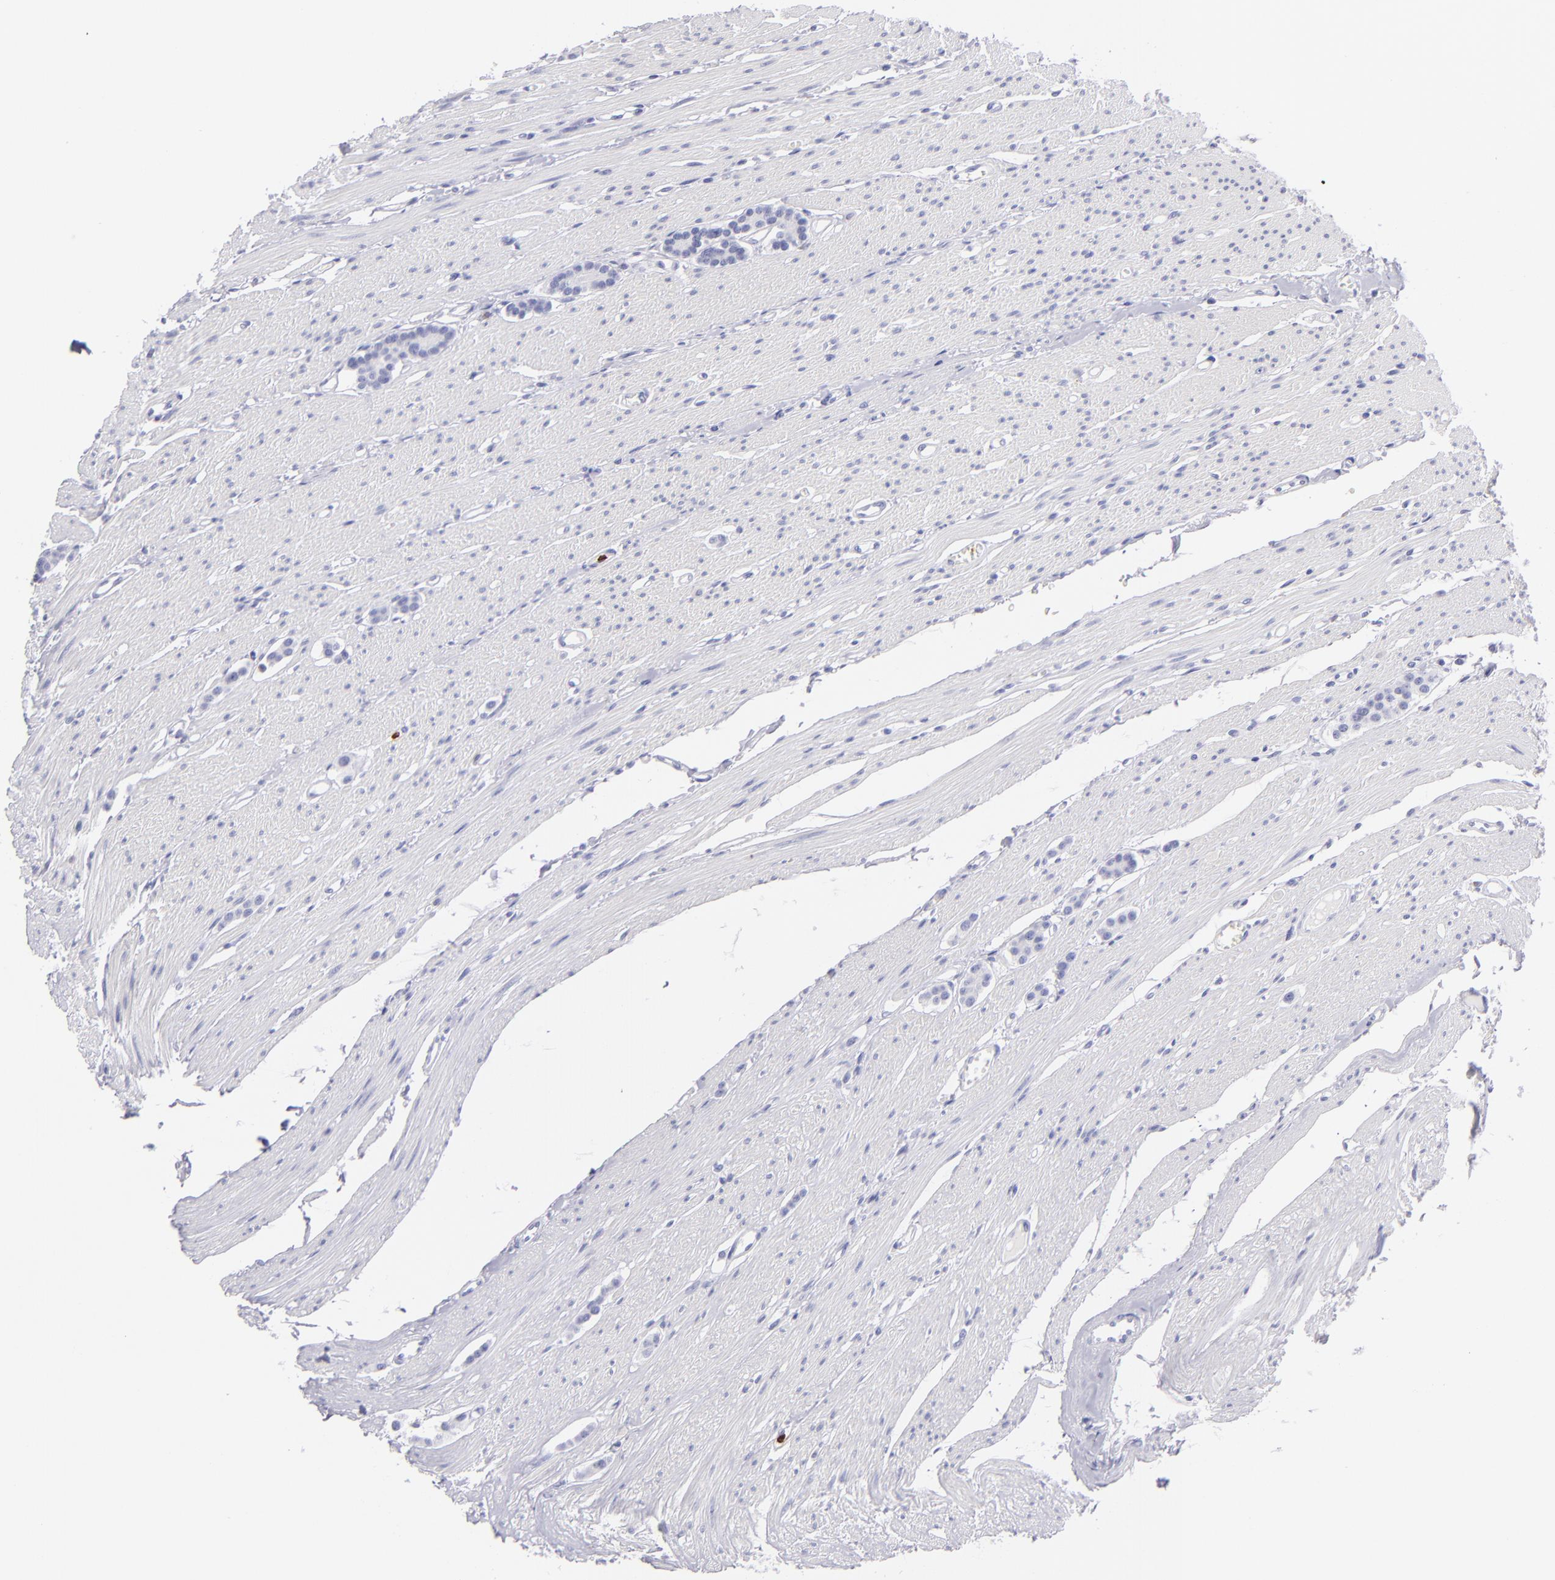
{"staining": {"intensity": "negative", "quantity": "none", "location": "none"}, "tissue": "carcinoid", "cell_type": "Tumor cells", "image_type": "cancer", "snomed": [{"axis": "morphology", "description": "Carcinoid, malignant, NOS"}, {"axis": "topography", "description": "Small intestine"}], "caption": "This is an immunohistochemistry (IHC) micrograph of malignant carcinoid. There is no positivity in tumor cells.", "gene": "PRF1", "patient": {"sex": "male", "age": 60}}